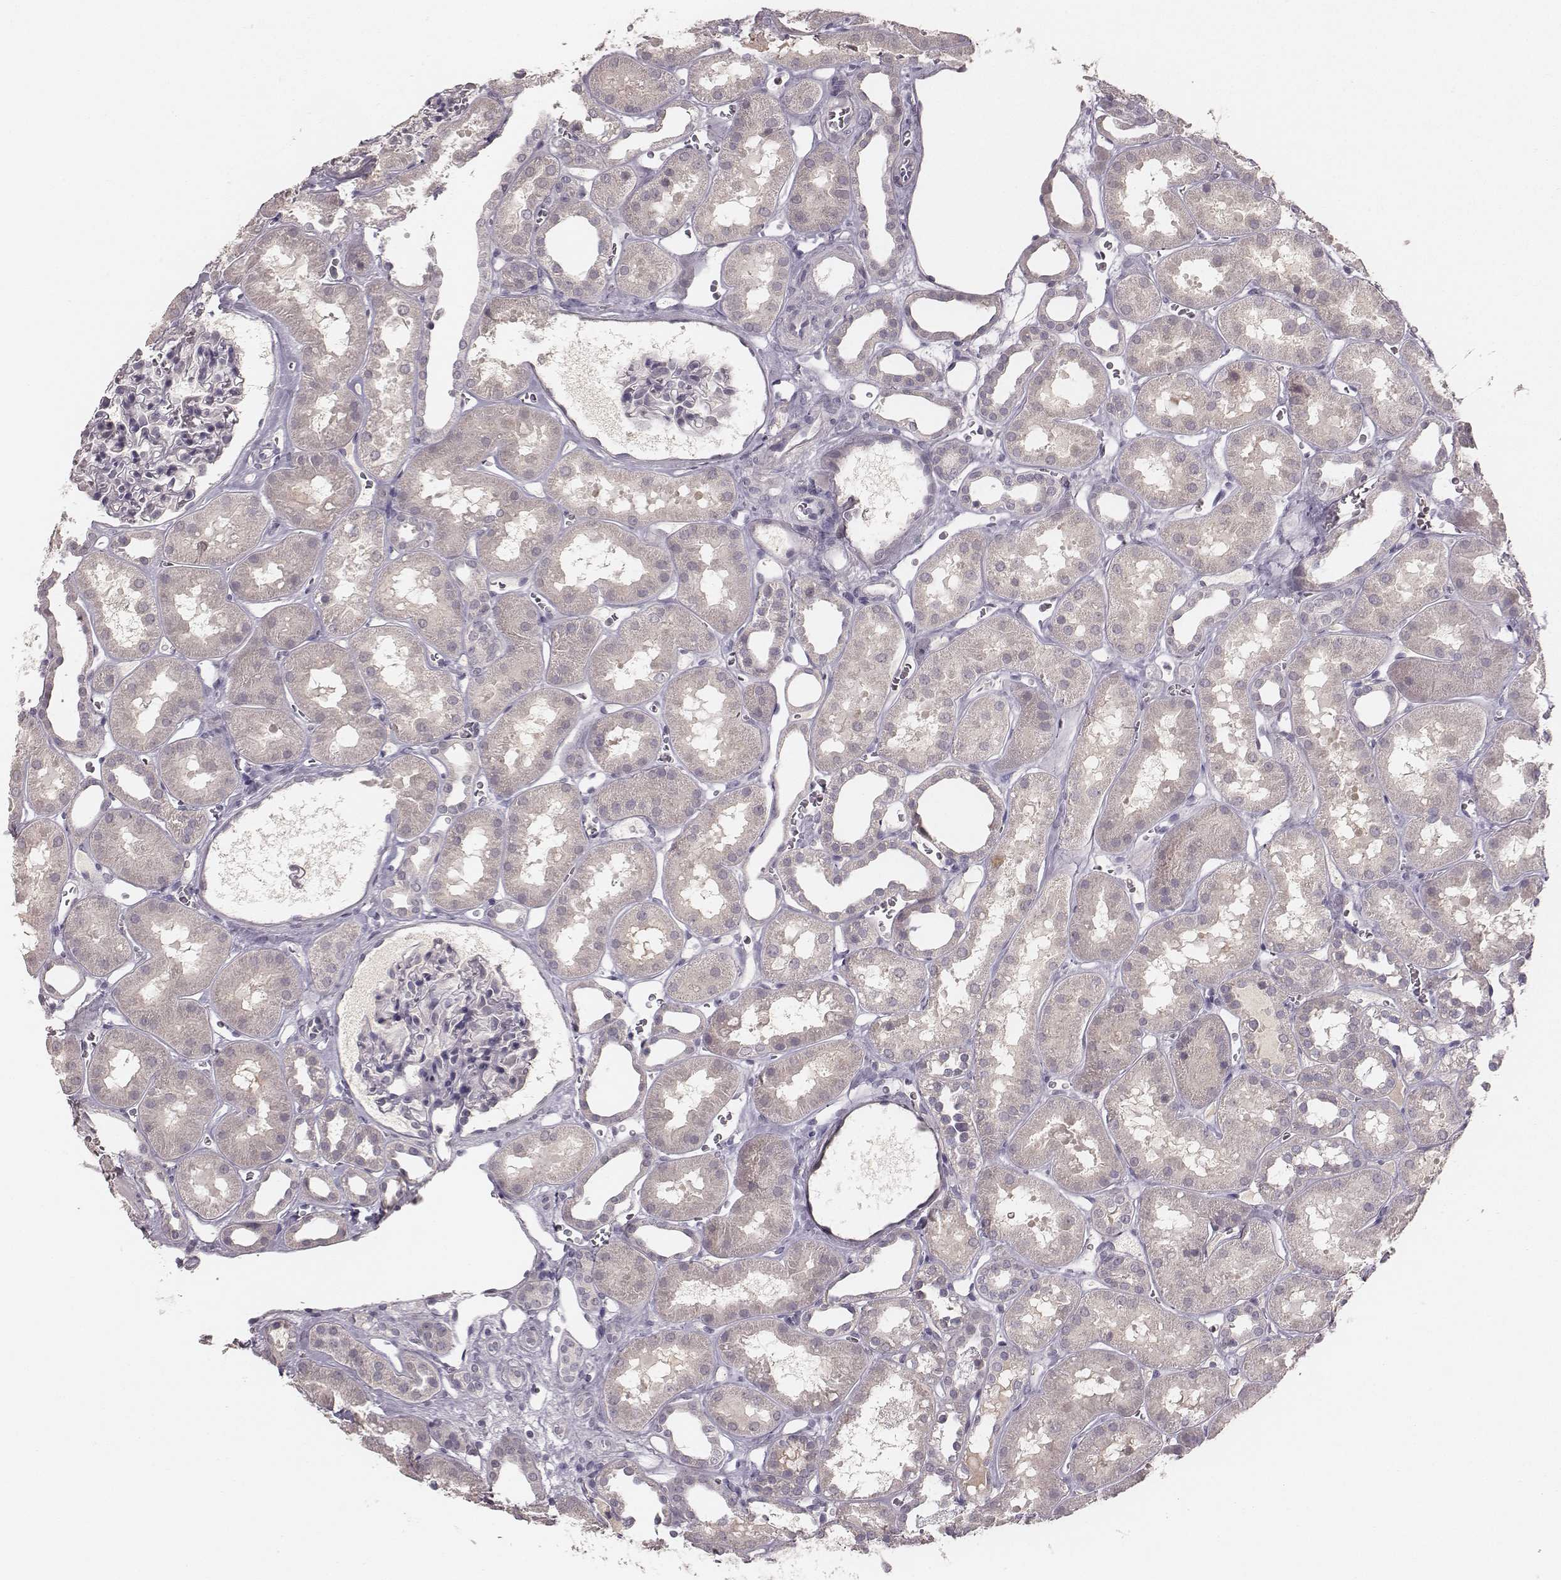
{"staining": {"intensity": "negative", "quantity": "none", "location": "none"}, "tissue": "kidney", "cell_type": "Cells in glomeruli", "image_type": "normal", "snomed": [{"axis": "morphology", "description": "Normal tissue, NOS"}, {"axis": "topography", "description": "Kidney"}], "caption": "The immunohistochemistry (IHC) photomicrograph has no significant staining in cells in glomeruli of kidney.", "gene": "LY6K", "patient": {"sex": "female", "age": 41}}